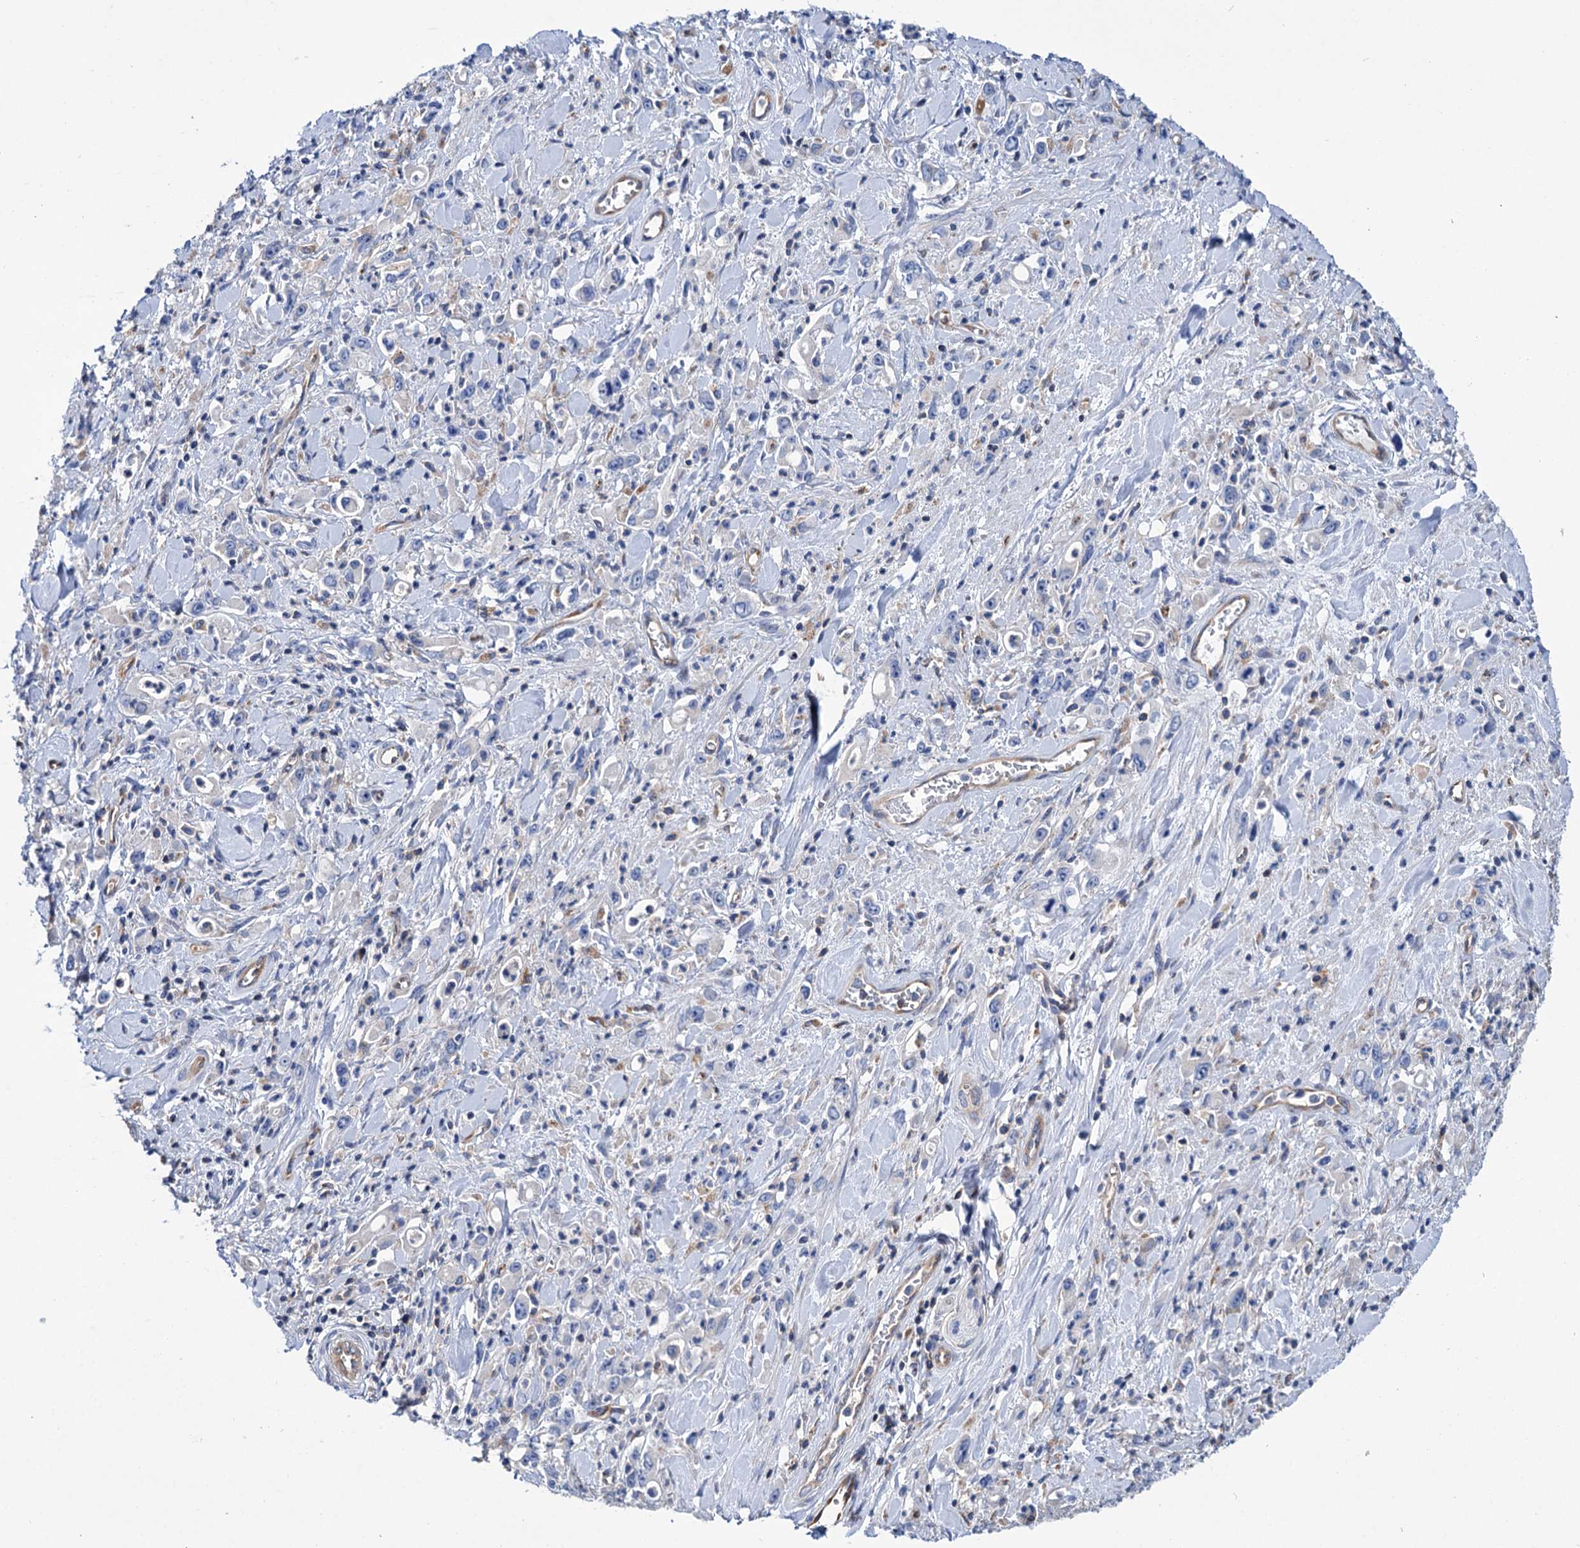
{"staining": {"intensity": "negative", "quantity": "none", "location": "none"}, "tissue": "stomach cancer", "cell_type": "Tumor cells", "image_type": "cancer", "snomed": [{"axis": "morphology", "description": "Adenocarcinoma, NOS"}, {"axis": "topography", "description": "Stomach, lower"}], "caption": "High power microscopy histopathology image of an immunohistochemistry (IHC) micrograph of stomach cancer (adenocarcinoma), revealing no significant staining in tumor cells.", "gene": "SCPEP1", "patient": {"sex": "female", "age": 43}}